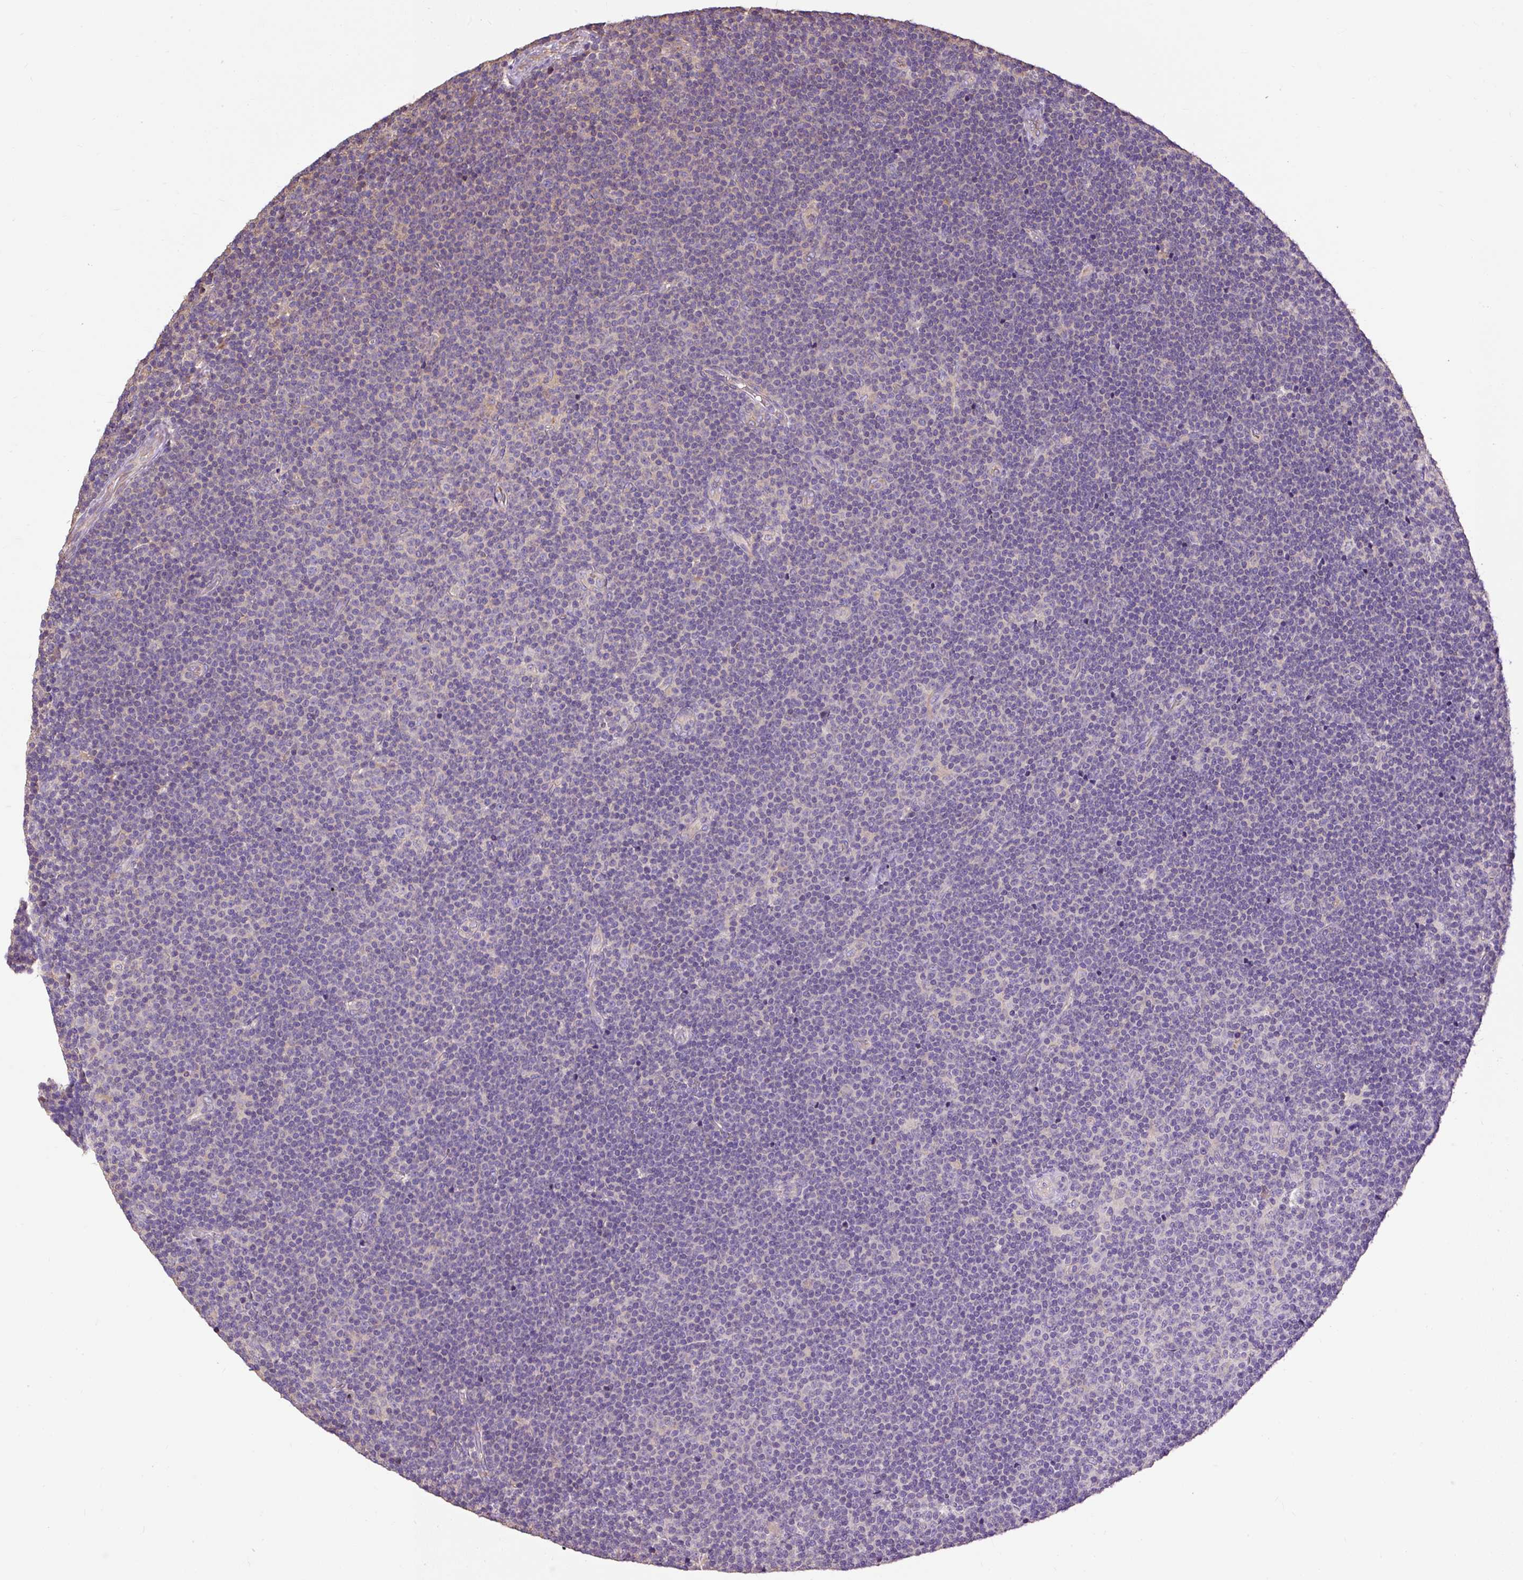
{"staining": {"intensity": "negative", "quantity": "none", "location": "none"}, "tissue": "lymphoma", "cell_type": "Tumor cells", "image_type": "cancer", "snomed": [{"axis": "morphology", "description": "Malignant lymphoma, non-Hodgkin's type, Low grade"}, {"axis": "topography", "description": "Lymph node"}], "caption": "A photomicrograph of low-grade malignant lymphoma, non-Hodgkin's type stained for a protein demonstrates no brown staining in tumor cells.", "gene": "PDIA2", "patient": {"sex": "male", "age": 48}}